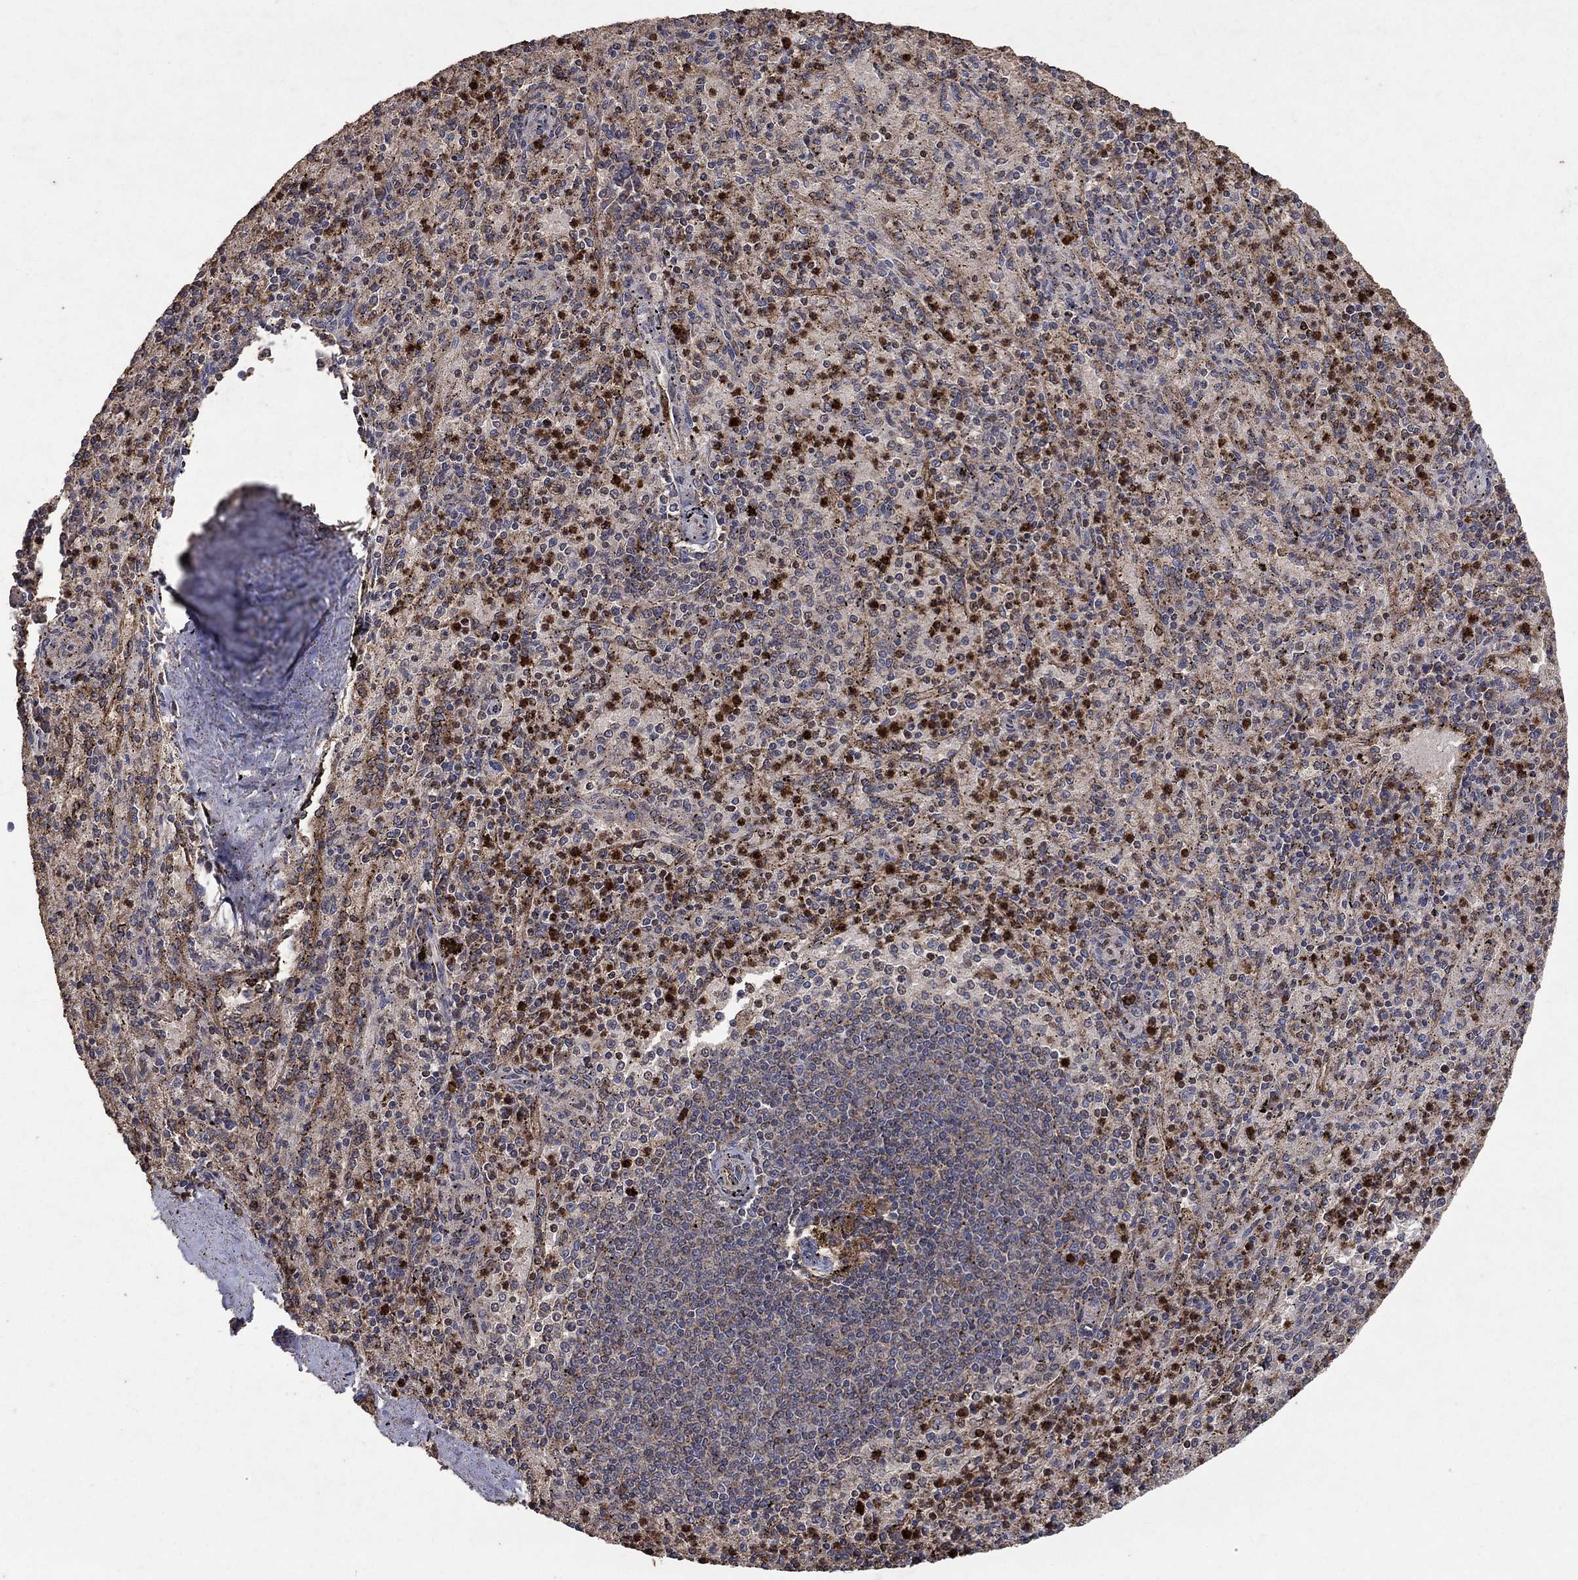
{"staining": {"intensity": "strong", "quantity": "25%-75%", "location": "cytoplasmic/membranous"}, "tissue": "spleen", "cell_type": "Cells in red pulp", "image_type": "normal", "snomed": [{"axis": "morphology", "description": "Normal tissue, NOS"}, {"axis": "topography", "description": "Spleen"}], "caption": "Protein expression analysis of unremarkable human spleen reveals strong cytoplasmic/membranous expression in approximately 25%-75% of cells in red pulp. The staining is performed using DAB (3,3'-diaminobenzidine) brown chromogen to label protein expression. The nuclei are counter-stained blue using hematoxylin.", "gene": "CD24", "patient": {"sex": "male", "age": 60}}